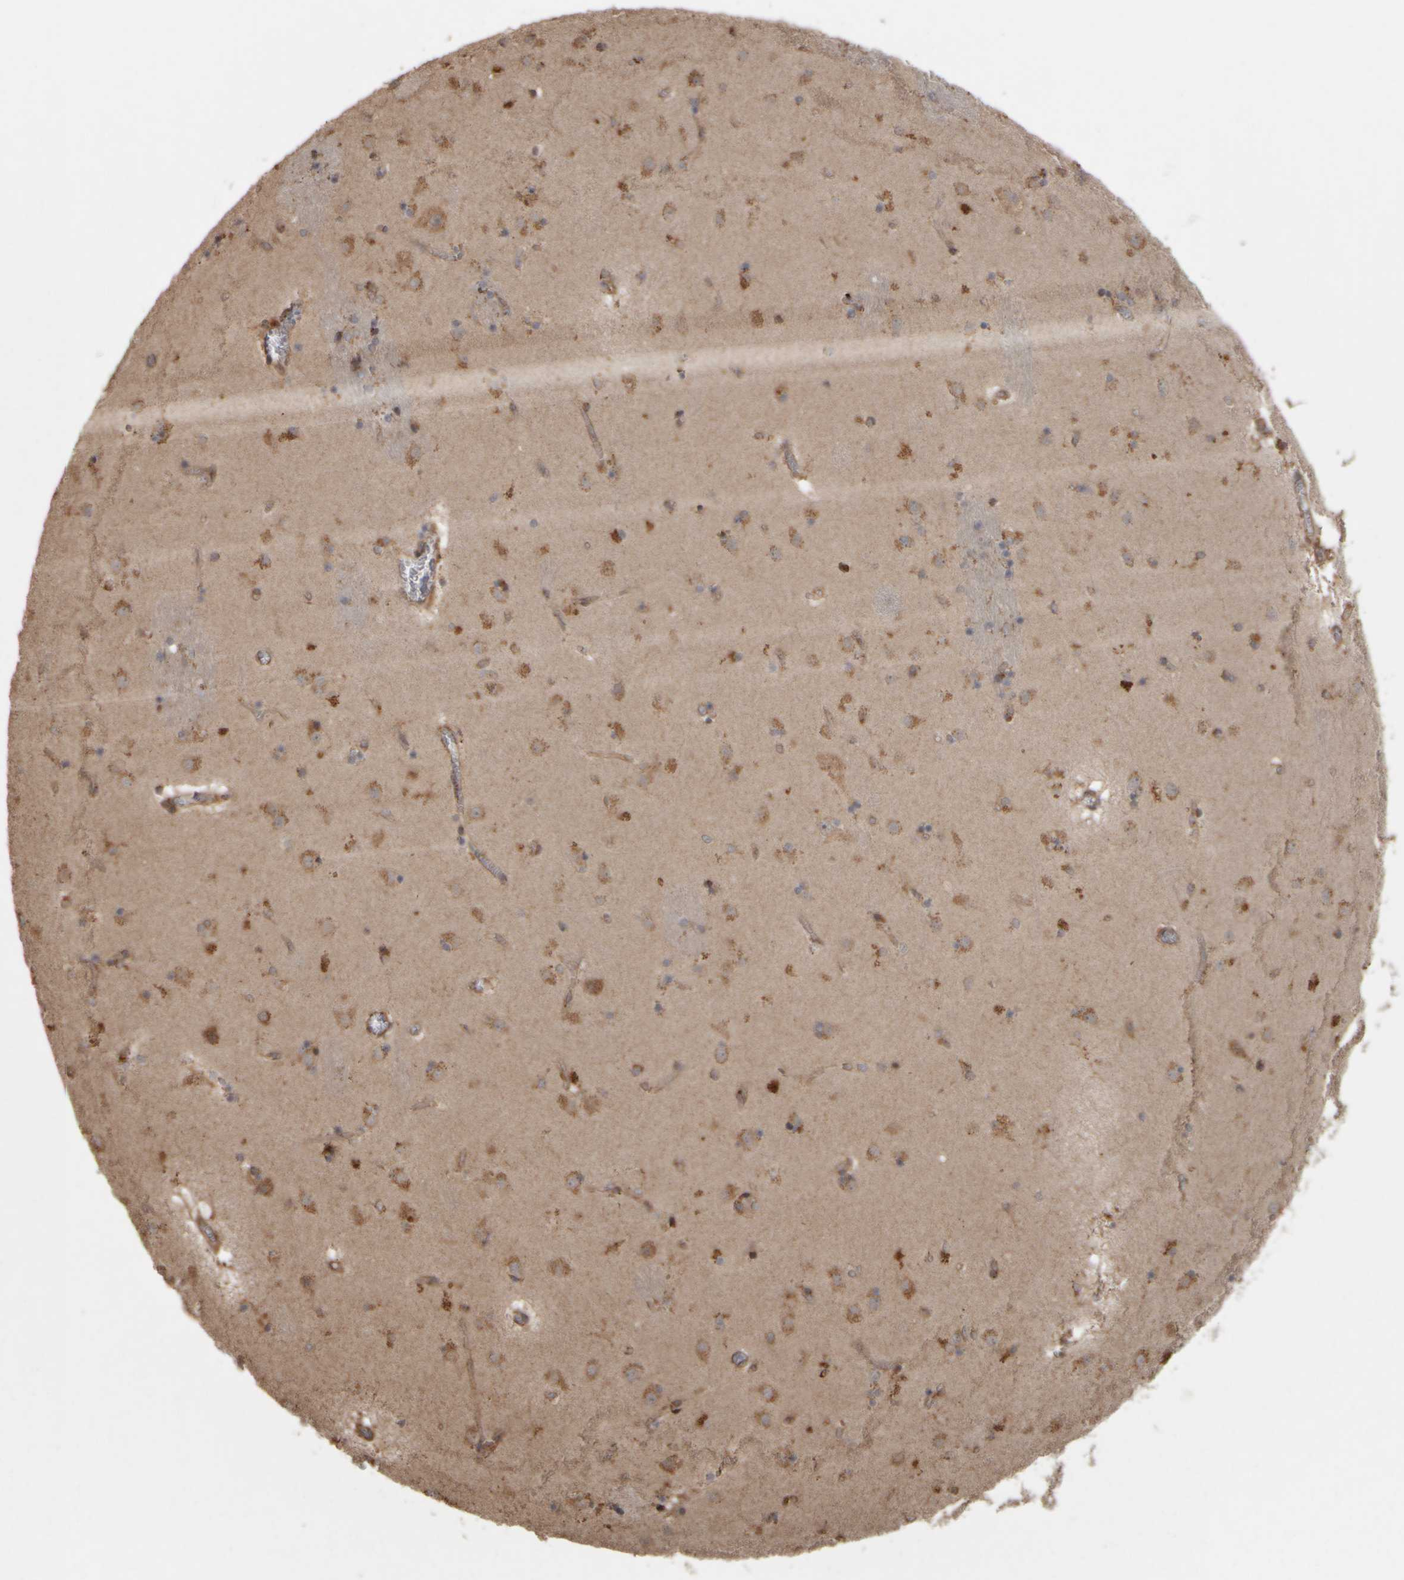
{"staining": {"intensity": "moderate", "quantity": ">75%", "location": "cytoplasmic/membranous"}, "tissue": "caudate", "cell_type": "Glial cells", "image_type": "normal", "snomed": [{"axis": "morphology", "description": "Normal tissue, NOS"}, {"axis": "topography", "description": "Lateral ventricle wall"}], "caption": "Immunohistochemical staining of benign human caudate reveals medium levels of moderate cytoplasmic/membranous positivity in about >75% of glial cells. Immunohistochemistry stains the protein in brown and the nuclei are stained blue.", "gene": "AGBL3", "patient": {"sex": "male", "age": 70}}